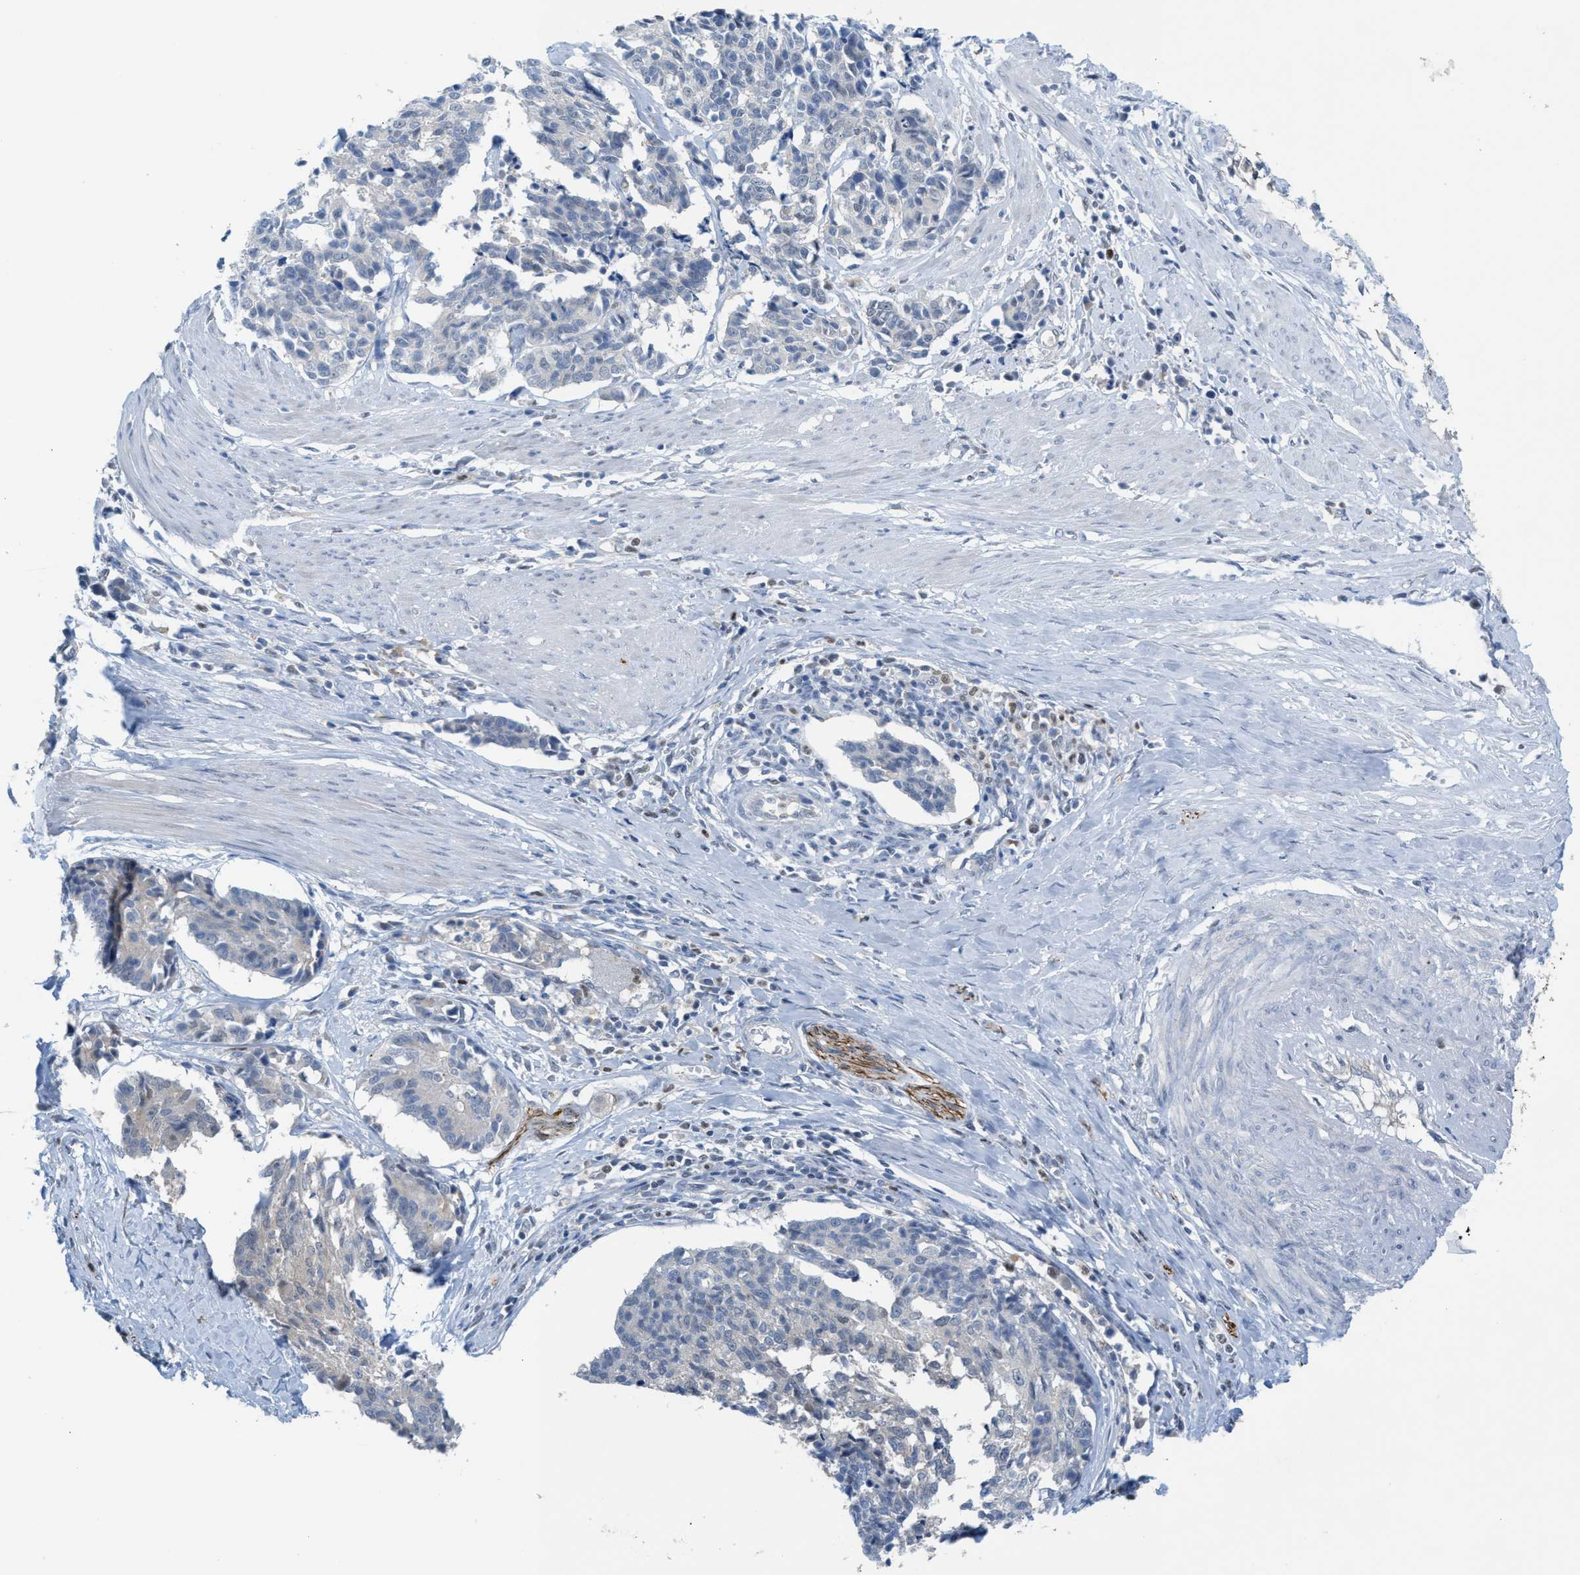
{"staining": {"intensity": "negative", "quantity": "none", "location": "none"}, "tissue": "cervical cancer", "cell_type": "Tumor cells", "image_type": "cancer", "snomed": [{"axis": "morphology", "description": "Normal tissue, NOS"}, {"axis": "morphology", "description": "Squamous cell carcinoma, NOS"}, {"axis": "topography", "description": "Cervix"}], "caption": "Image shows no significant protein staining in tumor cells of cervical cancer. The staining is performed using DAB brown chromogen with nuclei counter-stained in using hematoxylin.", "gene": "PPM1D", "patient": {"sex": "female", "age": 35}}